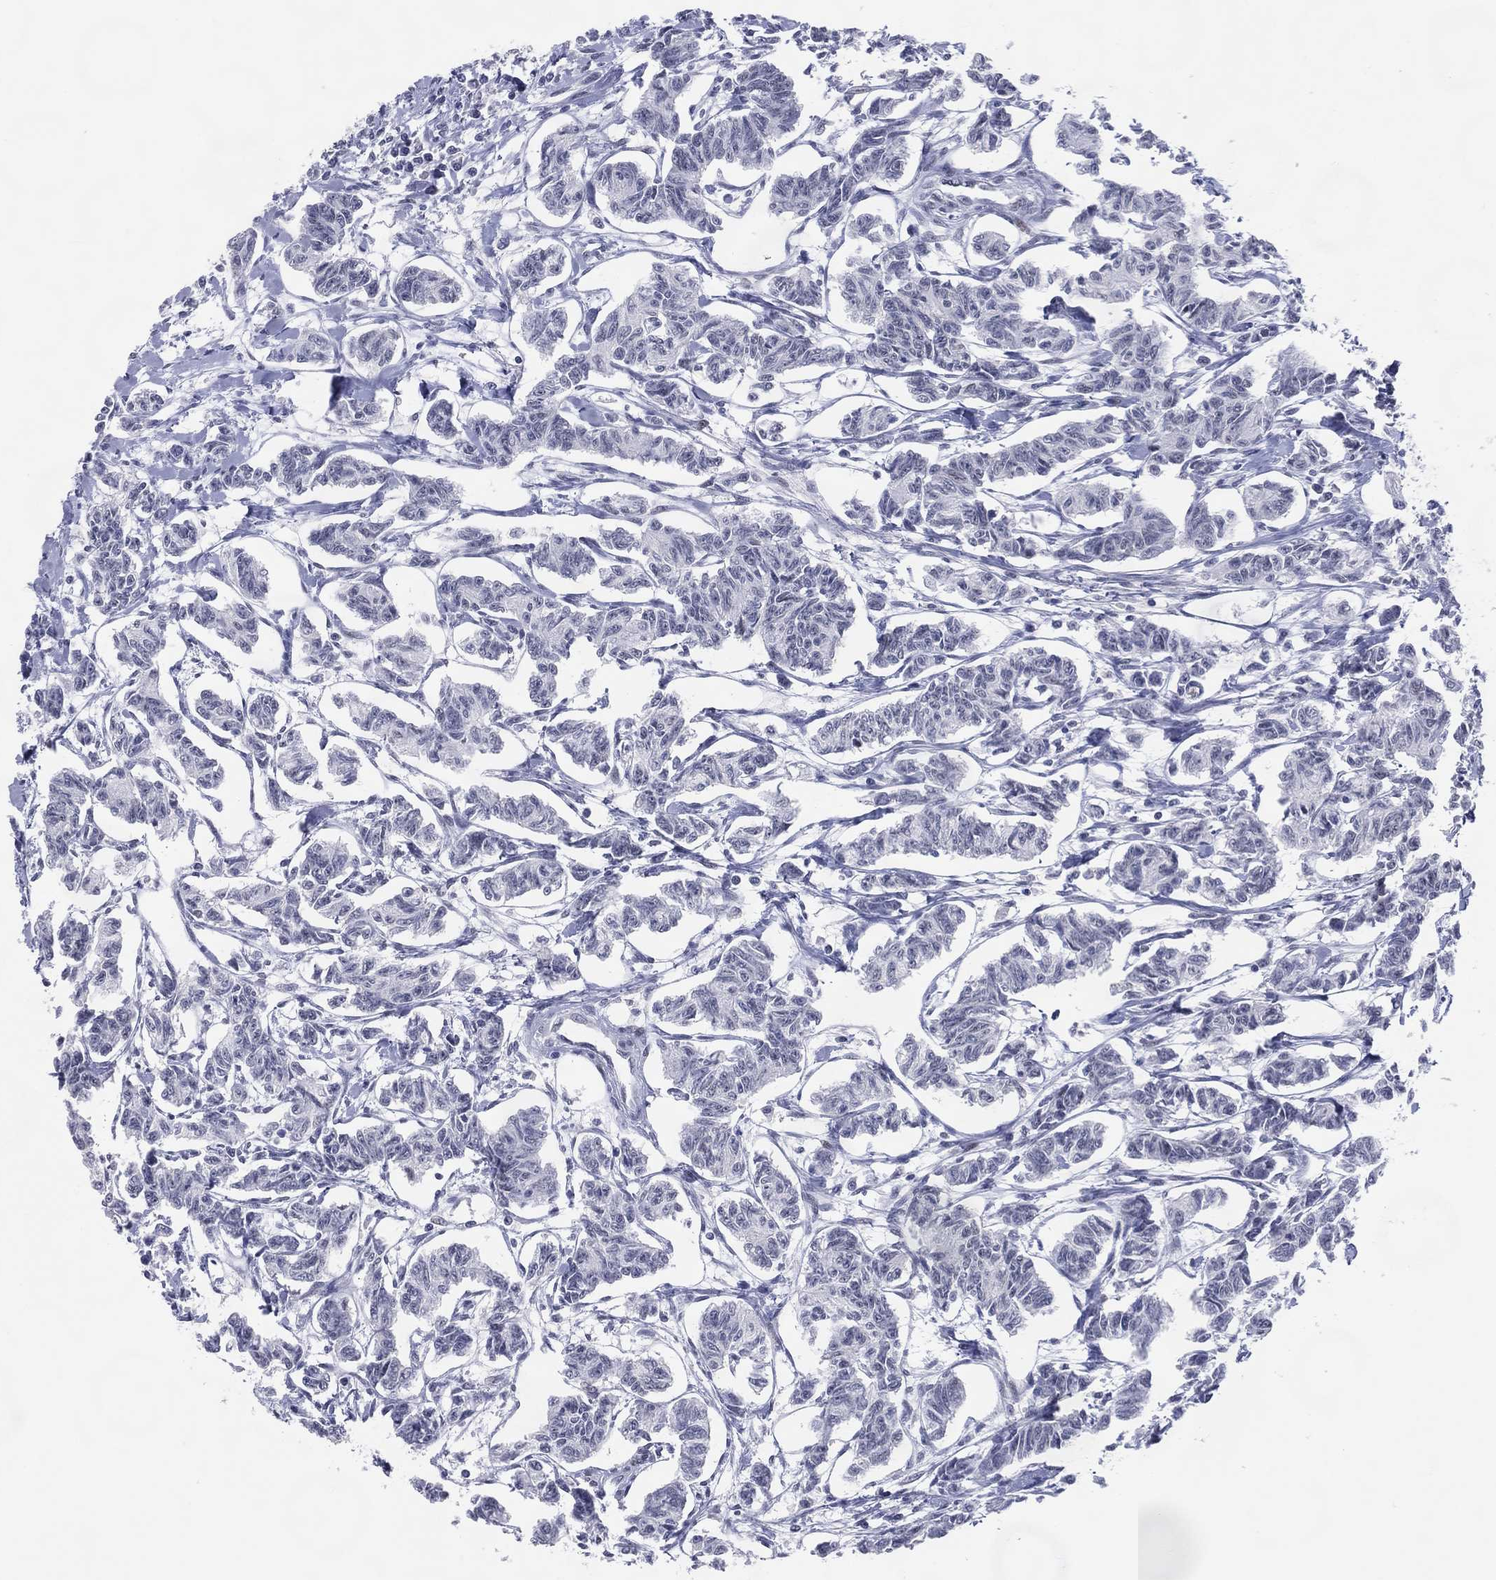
{"staining": {"intensity": "negative", "quantity": "none", "location": "none"}, "tissue": "carcinoid", "cell_type": "Tumor cells", "image_type": "cancer", "snomed": [{"axis": "morphology", "description": "Carcinoid, malignant, NOS"}, {"axis": "topography", "description": "Kidney"}], "caption": "An image of human carcinoid (malignant) is negative for staining in tumor cells. The staining was performed using DAB to visualize the protein expression in brown, while the nuclei were stained in blue with hematoxylin (Magnification: 20x).", "gene": "CFAP58", "patient": {"sex": "female", "age": 41}}